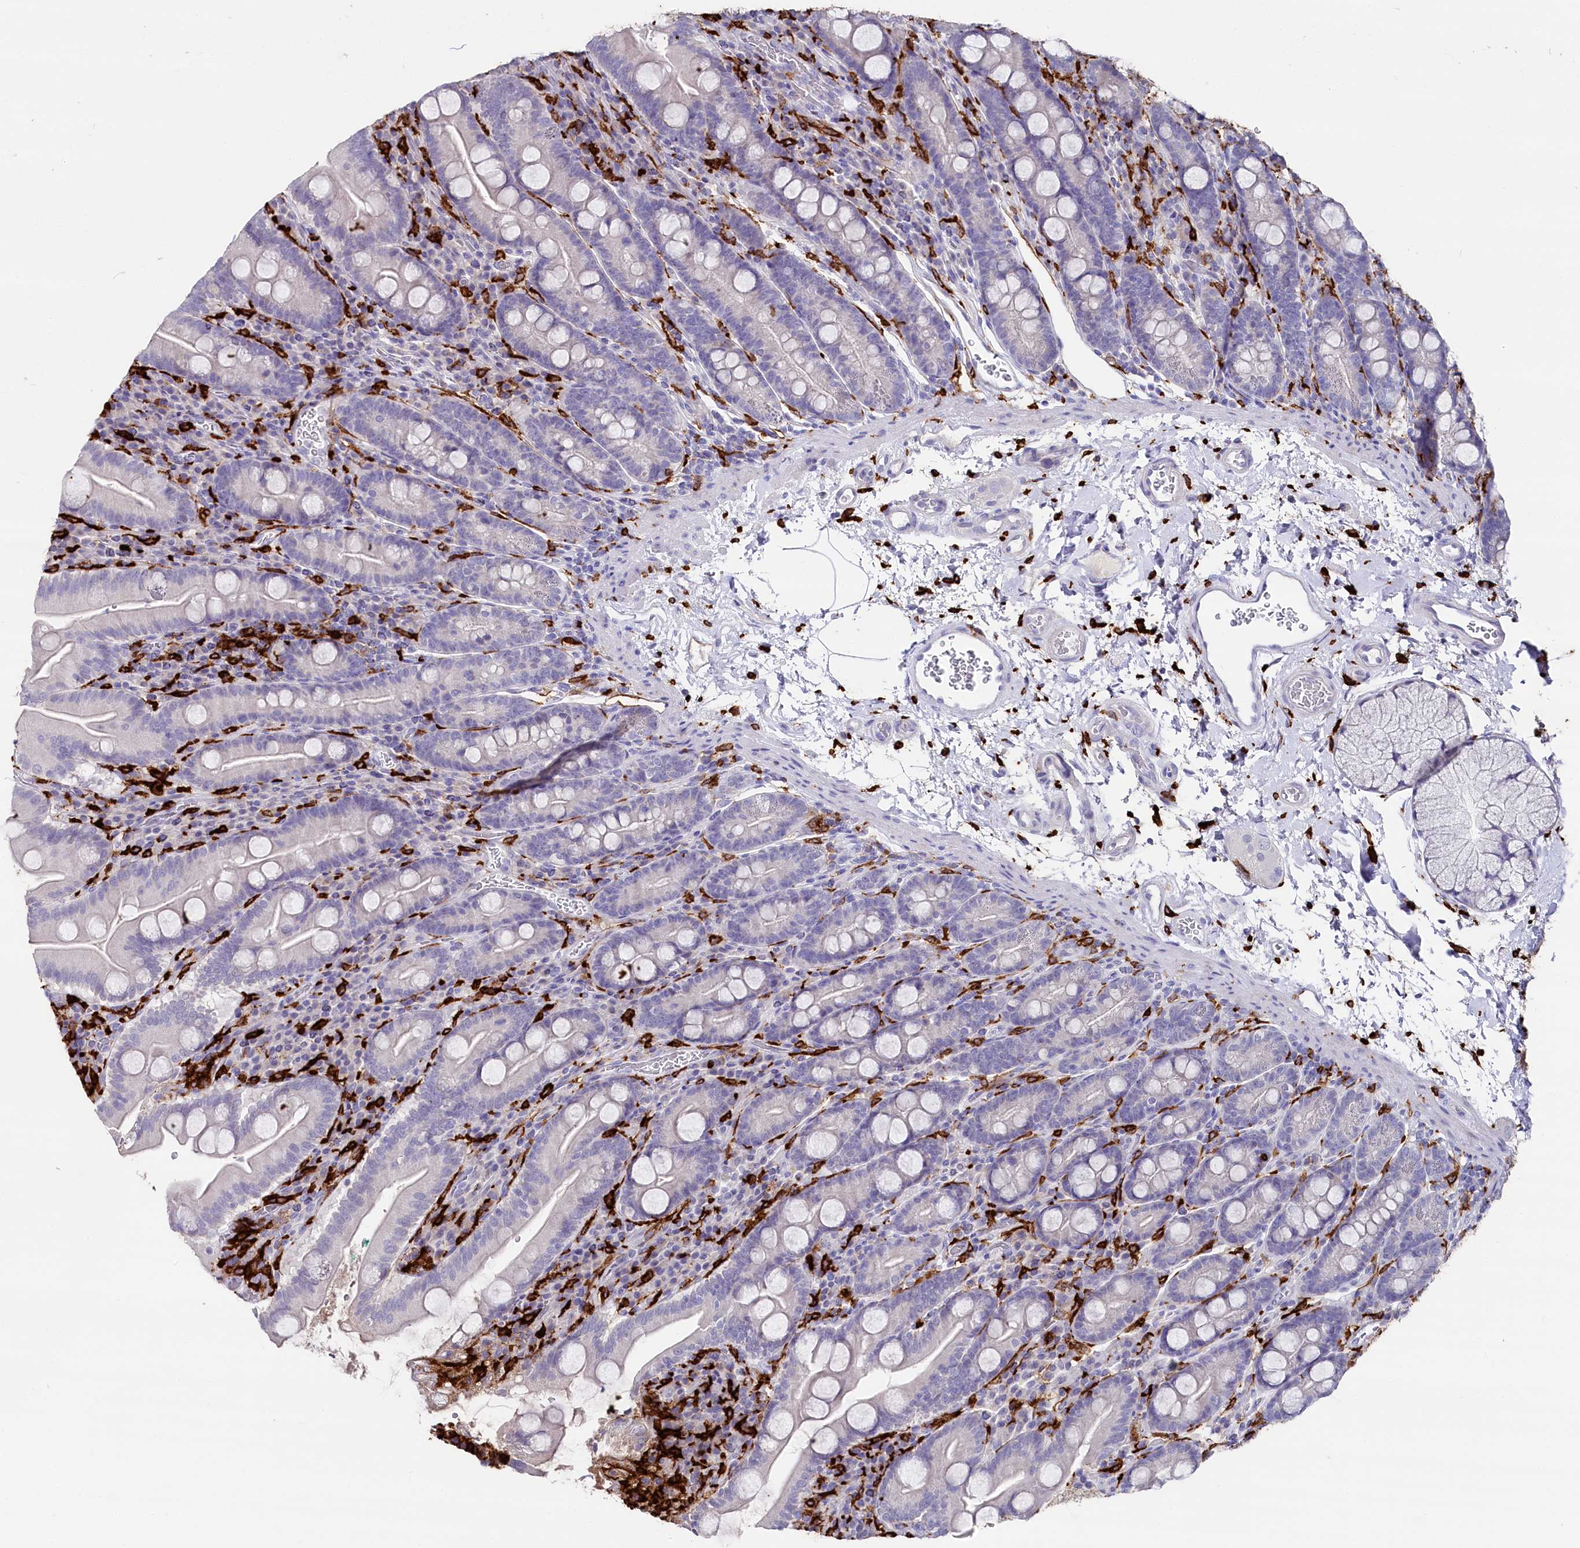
{"staining": {"intensity": "negative", "quantity": "none", "location": "none"}, "tissue": "duodenum", "cell_type": "Glandular cells", "image_type": "normal", "snomed": [{"axis": "morphology", "description": "Normal tissue, NOS"}, {"axis": "topography", "description": "Duodenum"}], "caption": "Immunohistochemistry image of normal duodenum: human duodenum stained with DAB exhibits no significant protein expression in glandular cells.", "gene": "CLEC4M", "patient": {"sex": "male", "age": 35}}